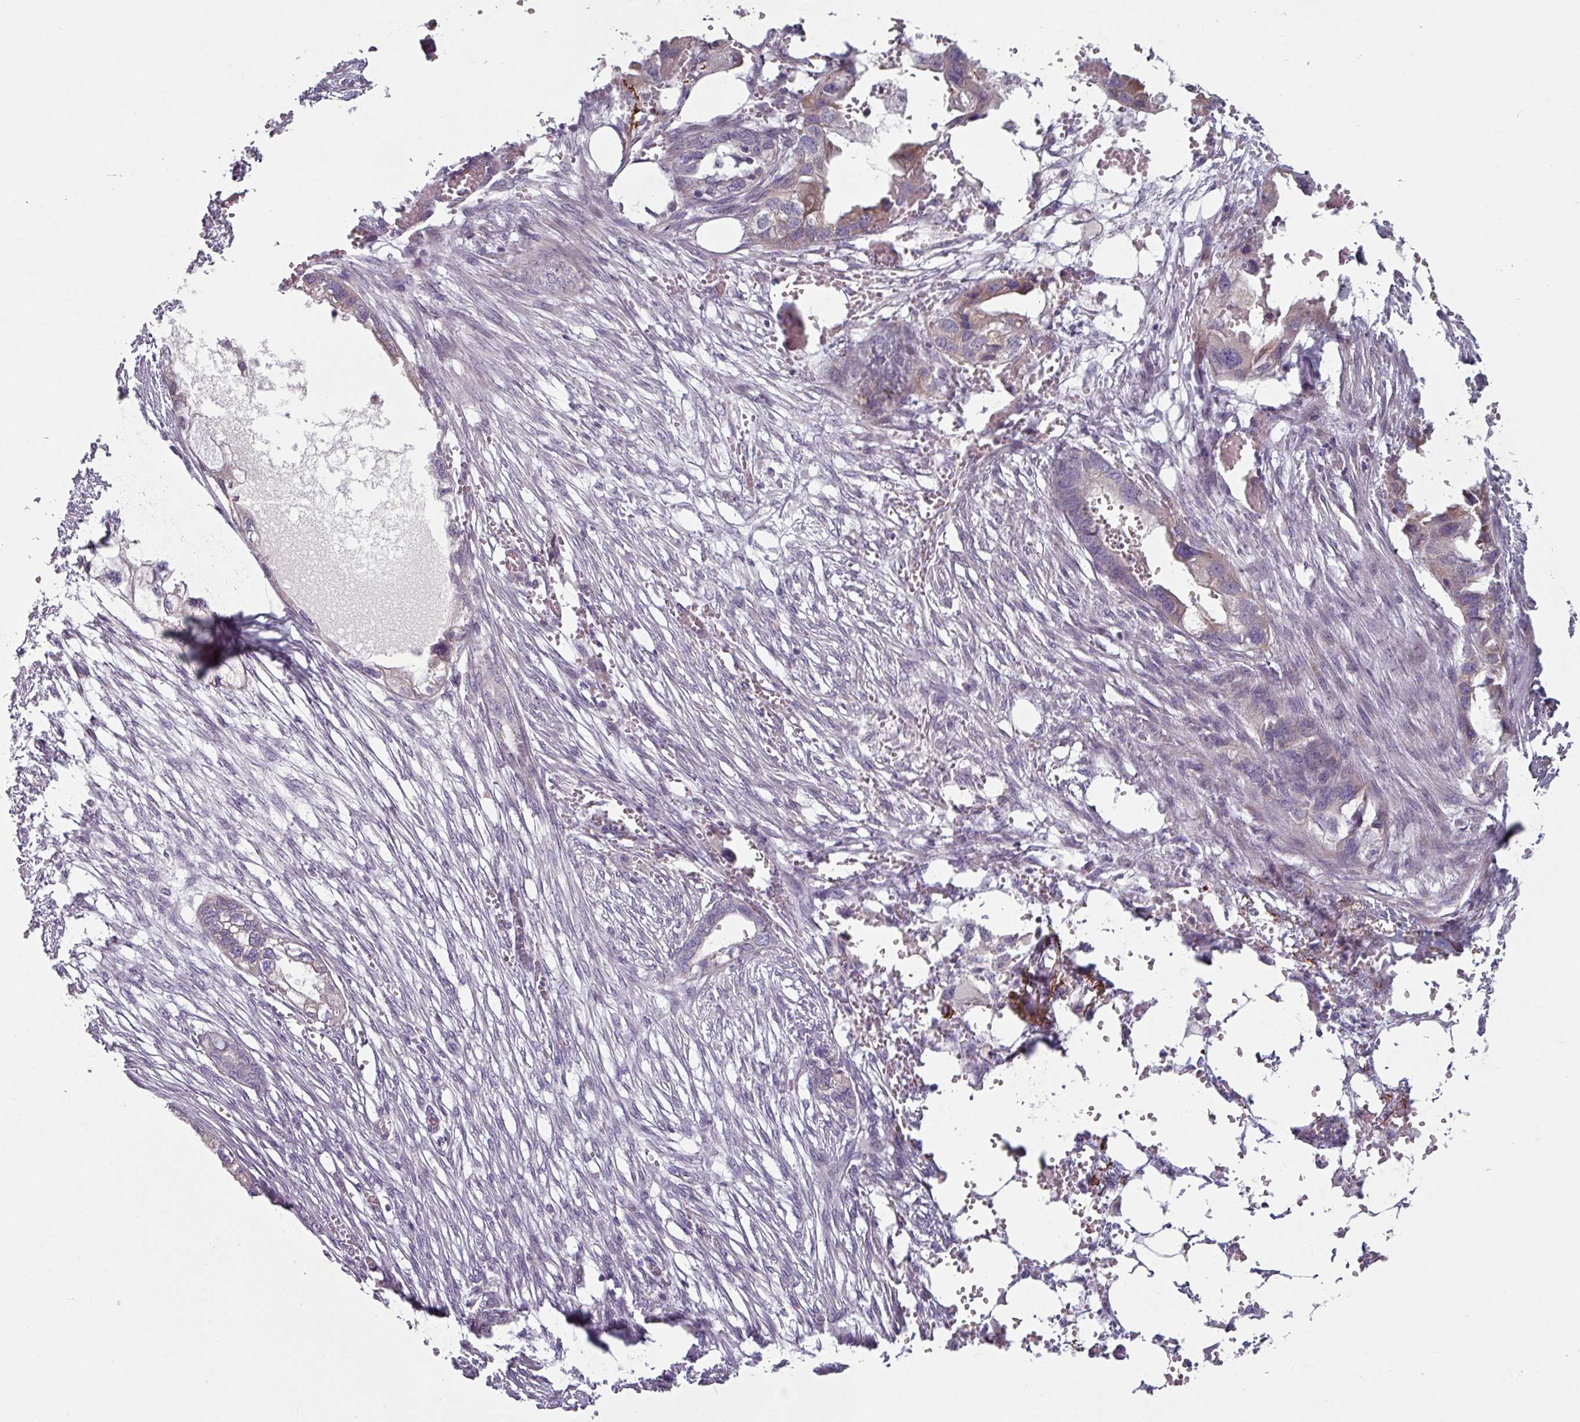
{"staining": {"intensity": "weak", "quantity": "25%-75%", "location": "cytoplasmic/membranous"}, "tissue": "endometrial cancer", "cell_type": "Tumor cells", "image_type": "cancer", "snomed": [{"axis": "morphology", "description": "Adenocarcinoma, NOS"}, {"axis": "morphology", "description": "Adenocarcinoma, metastatic, NOS"}, {"axis": "topography", "description": "Adipose tissue"}, {"axis": "topography", "description": "Endometrium"}], "caption": "The image reveals a brown stain indicating the presence of a protein in the cytoplasmic/membranous of tumor cells in endometrial cancer. (DAB (3,3'-diaminobenzidine) IHC with brightfield microscopy, high magnification).", "gene": "MTMR14", "patient": {"sex": "female", "age": 67}}